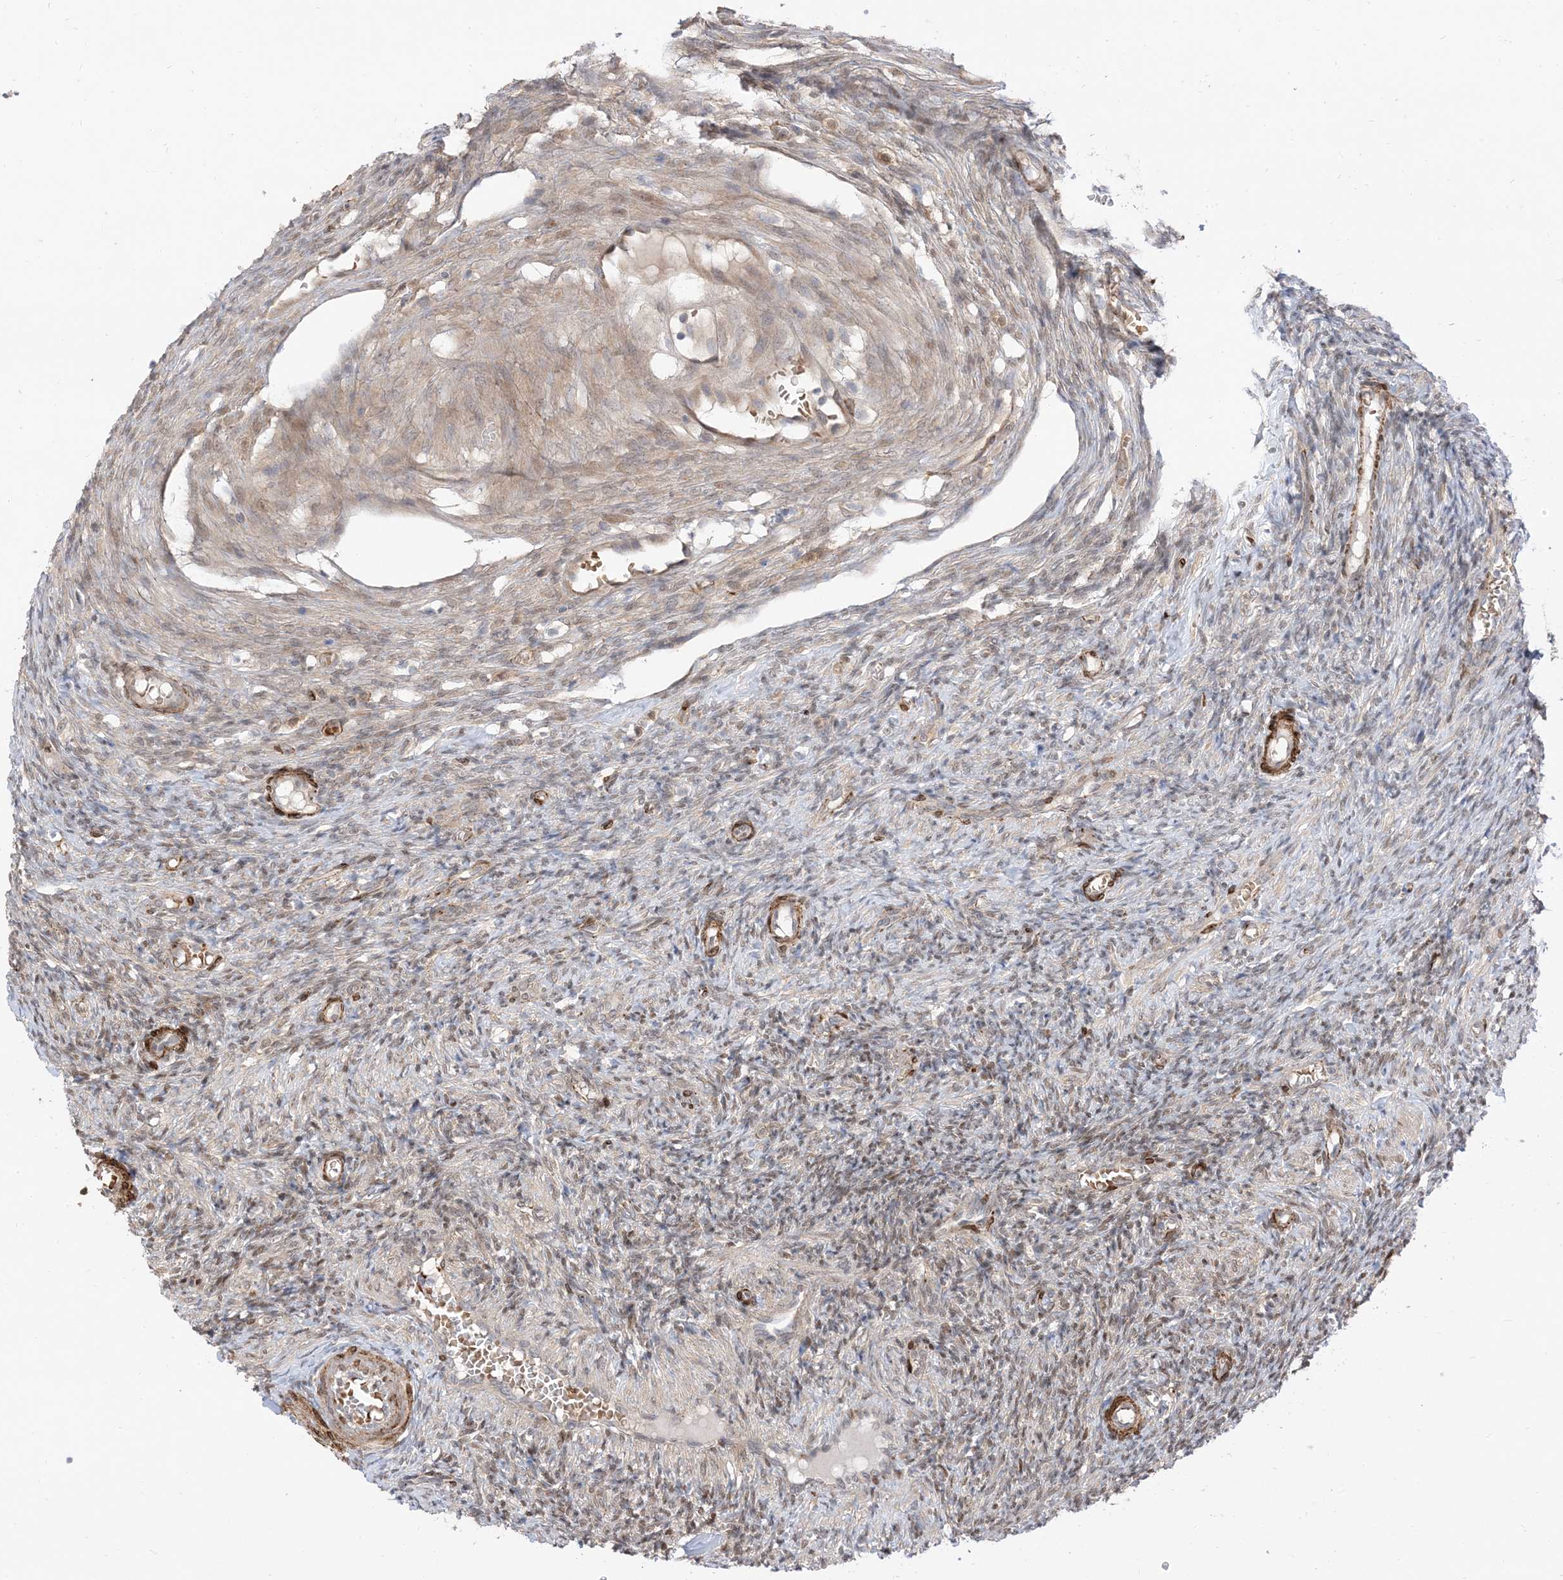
{"staining": {"intensity": "moderate", "quantity": "25%-75%", "location": "nuclear"}, "tissue": "ovary", "cell_type": "Ovarian stroma cells", "image_type": "normal", "snomed": [{"axis": "morphology", "description": "Normal tissue, NOS"}, {"axis": "topography", "description": "Ovary"}], "caption": "Brown immunohistochemical staining in benign ovary exhibits moderate nuclear expression in approximately 25%-75% of ovarian stroma cells.", "gene": "RIN1", "patient": {"sex": "female", "age": 27}}